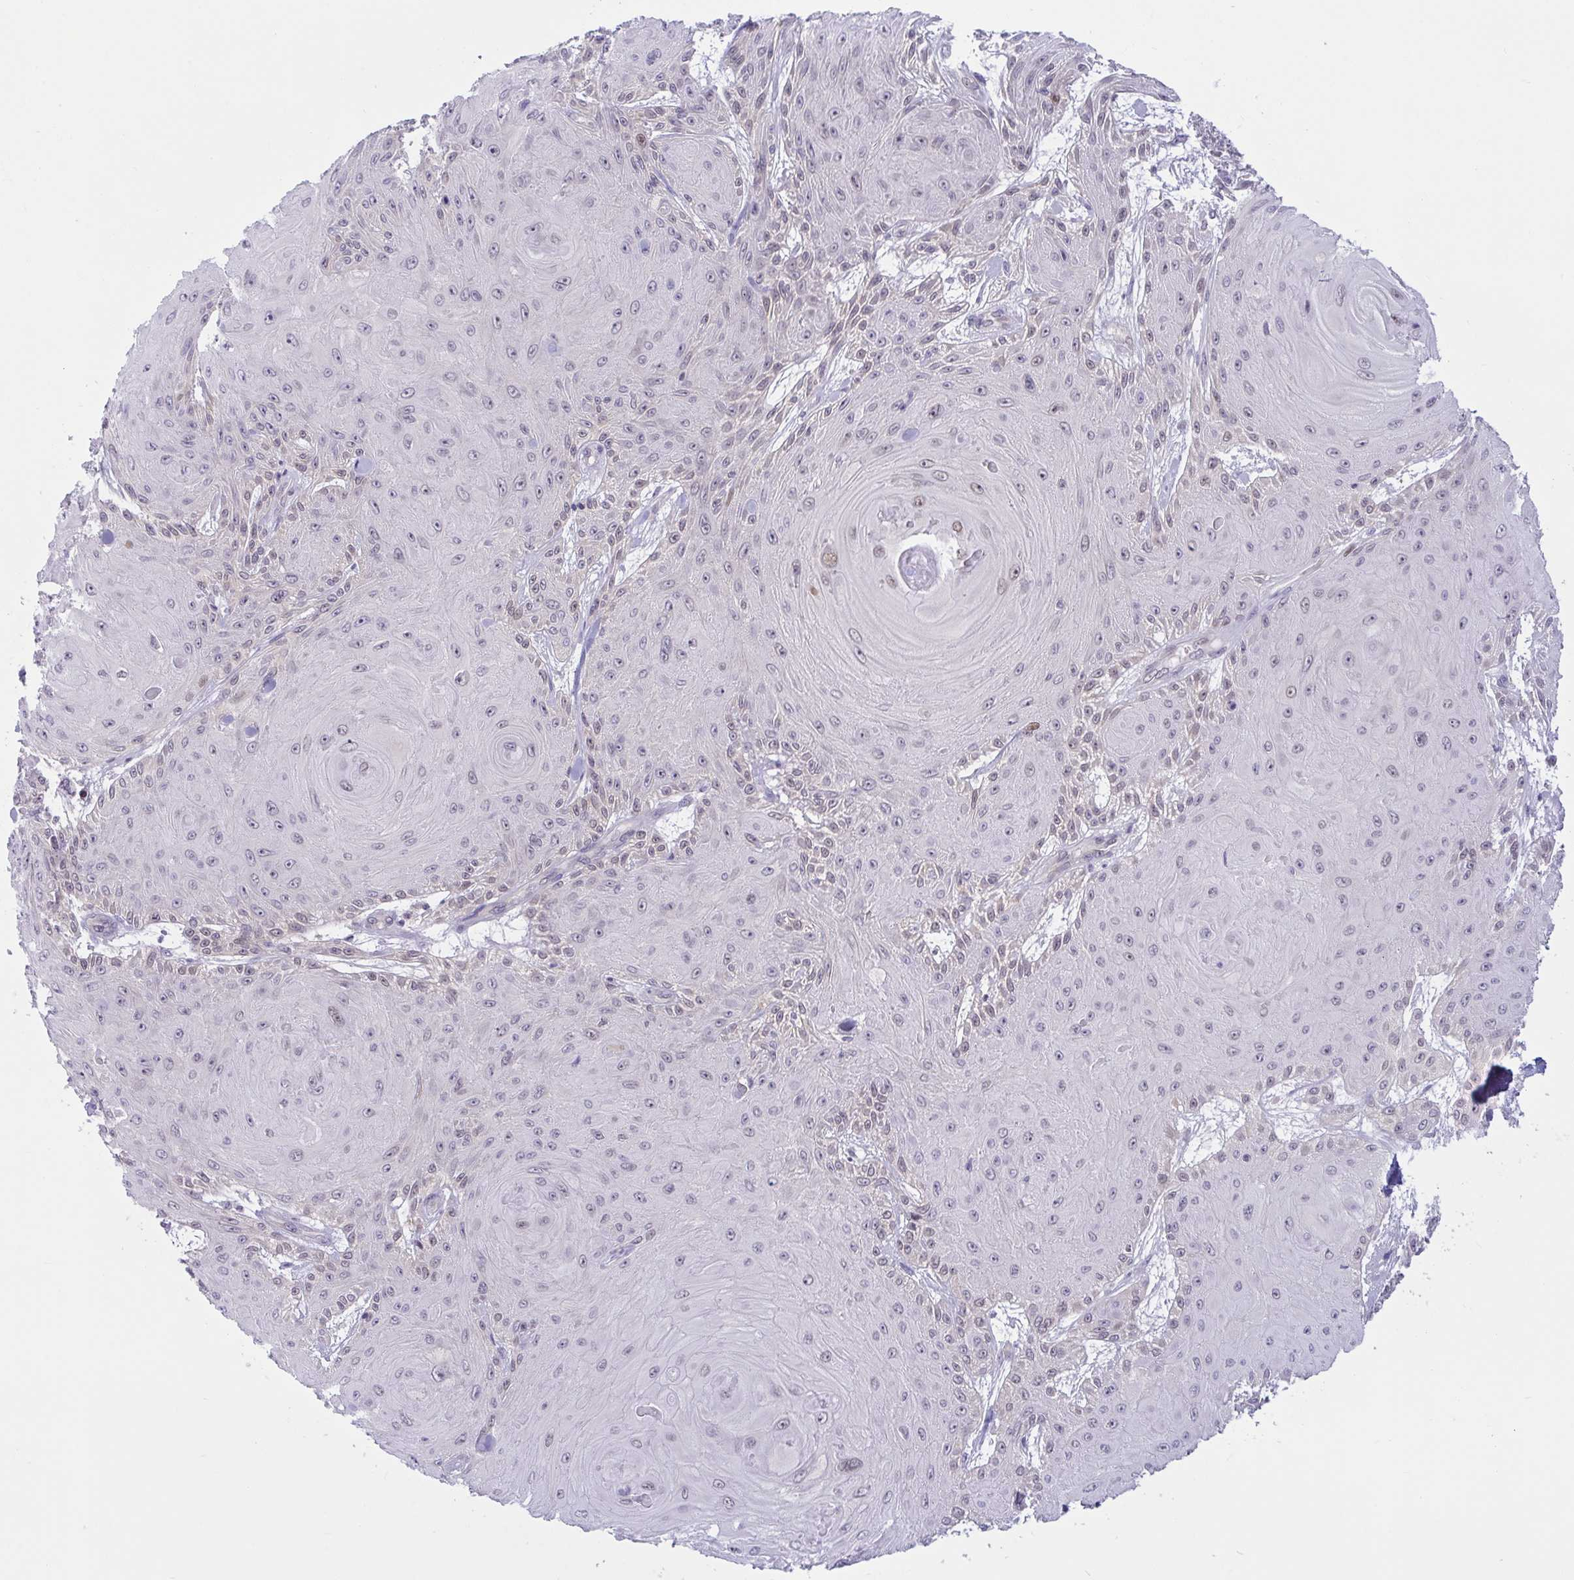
{"staining": {"intensity": "negative", "quantity": "none", "location": "none"}, "tissue": "skin cancer", "cell_type": "Tumor cells", "image_type": "cancer", "snomed": [{"axis": "morphology", "description": "Squamous cell carcinoma, NOS"}, {"axis": "topography", "description": "Skin"}], "caption": "The photomicrograph shows no staining of tumor cells in skin cancer. (DAB (3,3'-diaminobenzidine) immunohistochemistry (IHC), high magnification).", "gene": "TSN", "patient": {"sex": "male", "age": 88}}